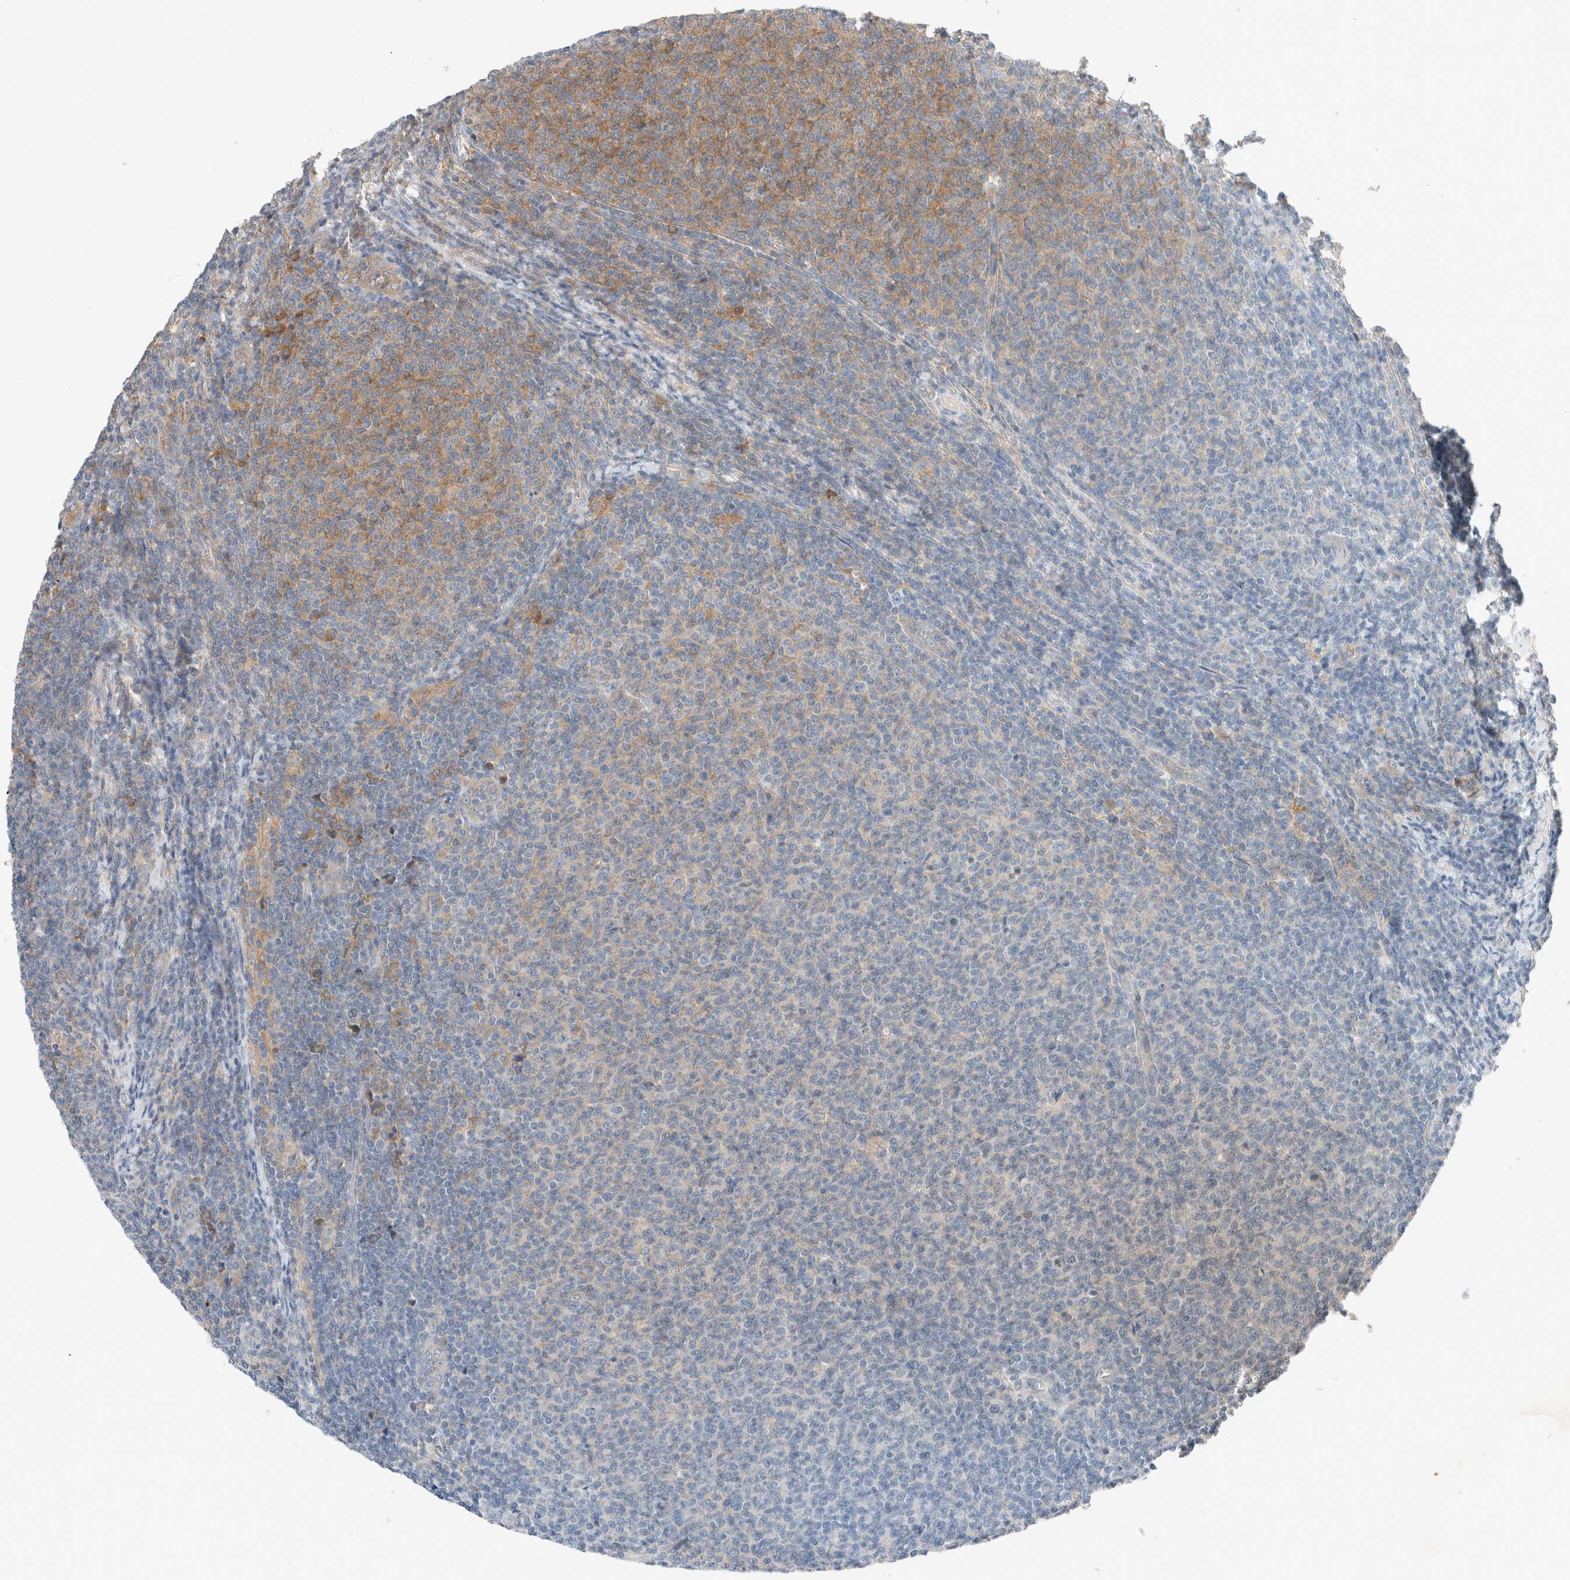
{"staining": {"intensity": "moderate", "quantity": "25%-75%", "location": "cytoplasmic/membranous"}, "tissue": "lymphoma", "cell_type": "Tumor cells", "image_type": "cancer", "snomed": [{"axis": "morphology", "description": "Malignant lymphoma, non-Hodgkin's type, Low grade"}, {"axis": "topography", "description": "Lymph node"}], "caption": "An image showing moderate cytoplasmic/membranous expression in approximately 25%-75% of tumor cells in malignant lymphoma, non-Hodgkin's type (low-grade), as visualized by brown immunohistochemical staining.", "gene": "XPNPEP1", "patient": {"sex": "male", "age": 66}}